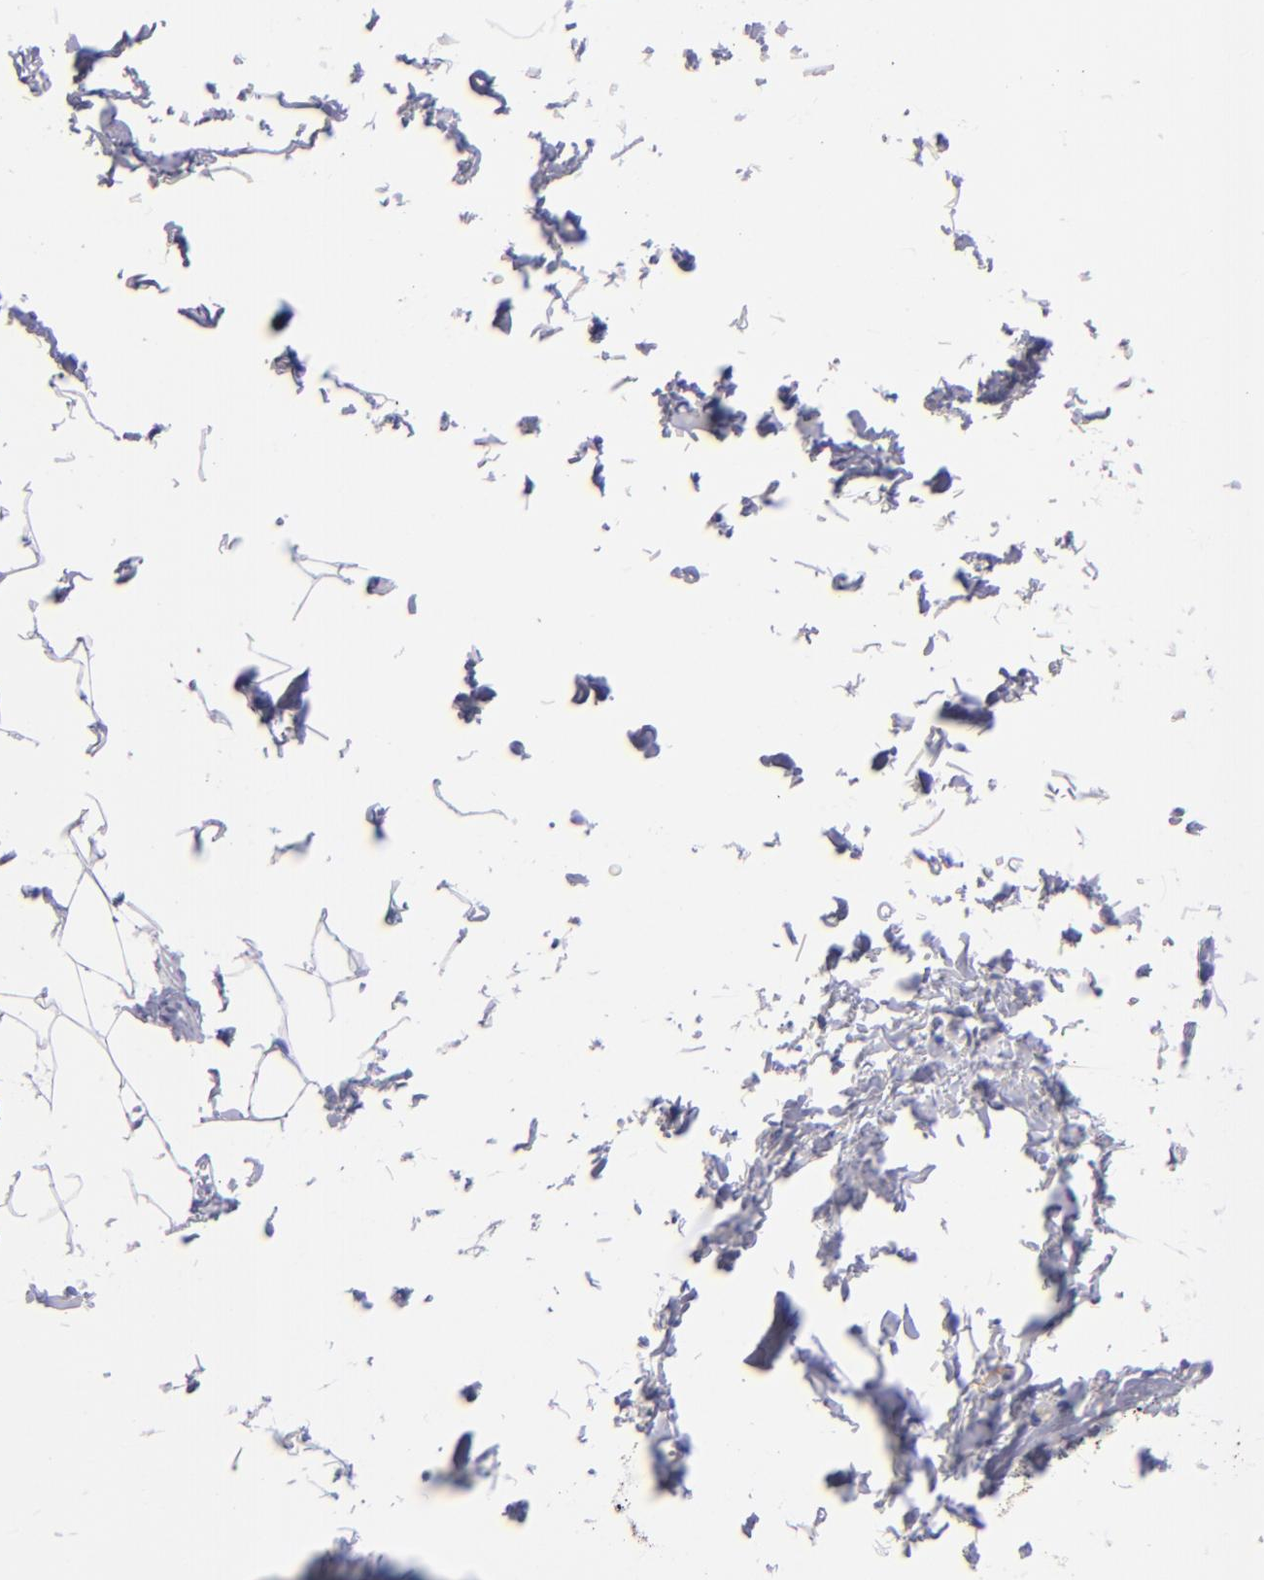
{"staining": {"intensity": "negative", "quantity": "none", "location": "none"}, "tissue": "adipose tissue", "cell_type": "Adipocytes", "image_type": "normal", "snomed": [{"axis": "morphology", "description": "Normal tissue, NOS"}, {"axis": "topography", "description": "Soft tissue"}, {"axis": "topography", "description": "Peripheral nerve tissue"}], "caption": "The histopathology image reveals no staining of adipocytes in benign adipose tissue. (DAB (3,3'-diaminobenzidine) immunohistochemistry (IHC) with hematoxylin counter stain).", "gene": "CD82", "patient": {"sex": "female", "age": 68}}